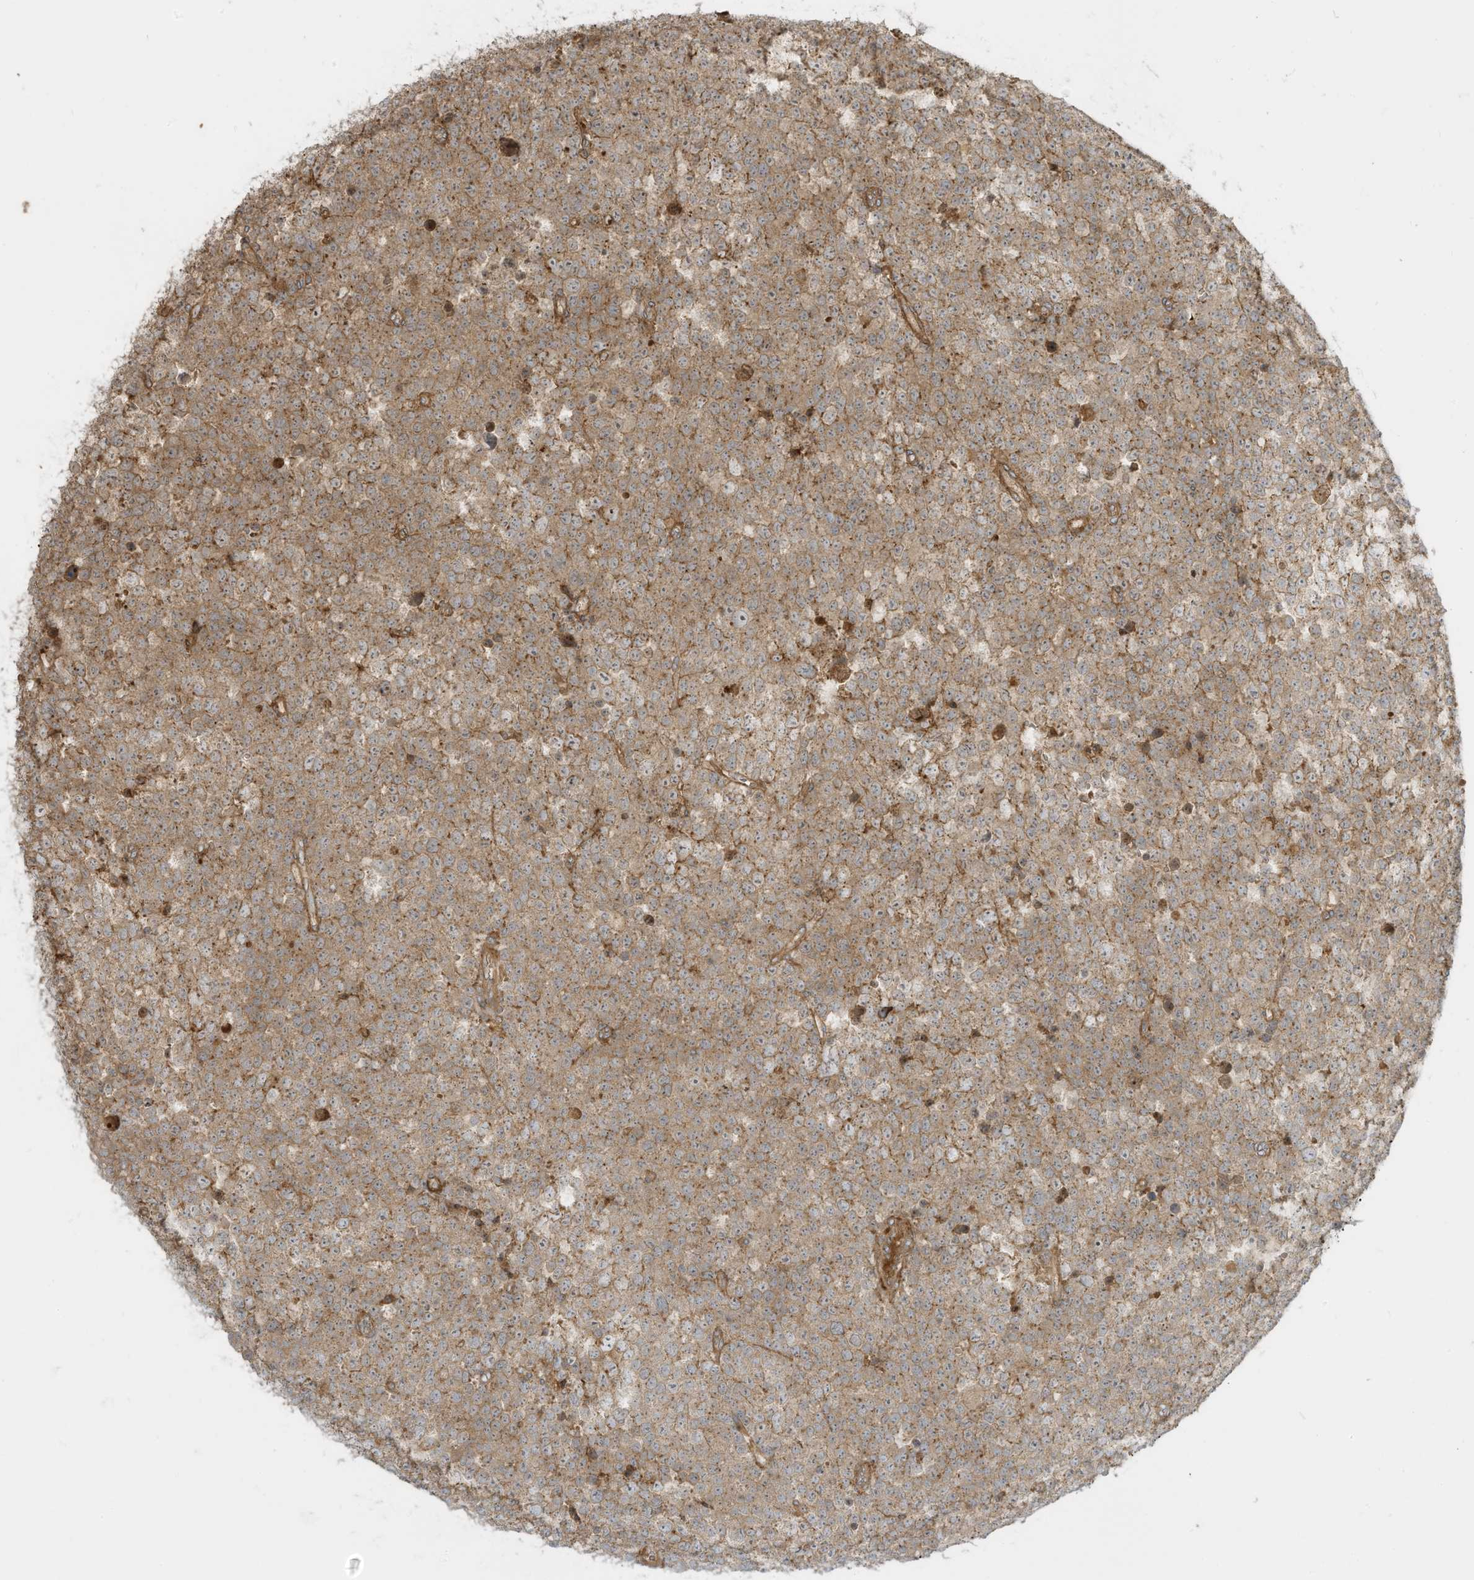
{"staining": {"intensity": "moderate", "quantity": ">75%", "location": "cytoplasmic/membranous"}, "tissue": "testis cancer", "cell_type": "Tumor cells", "image_type": "cancer", "snomed": [{"axis": "morphology", "description": "Seminoma, NOS"}, {"axis": "topography", "description": "Testis"}], "caption": "Human testis cancer stained with a protein marker displays moderate staining in tumor cells.", "gene": "ENTR1", "patient": {"sex": "male", "age": 71}}